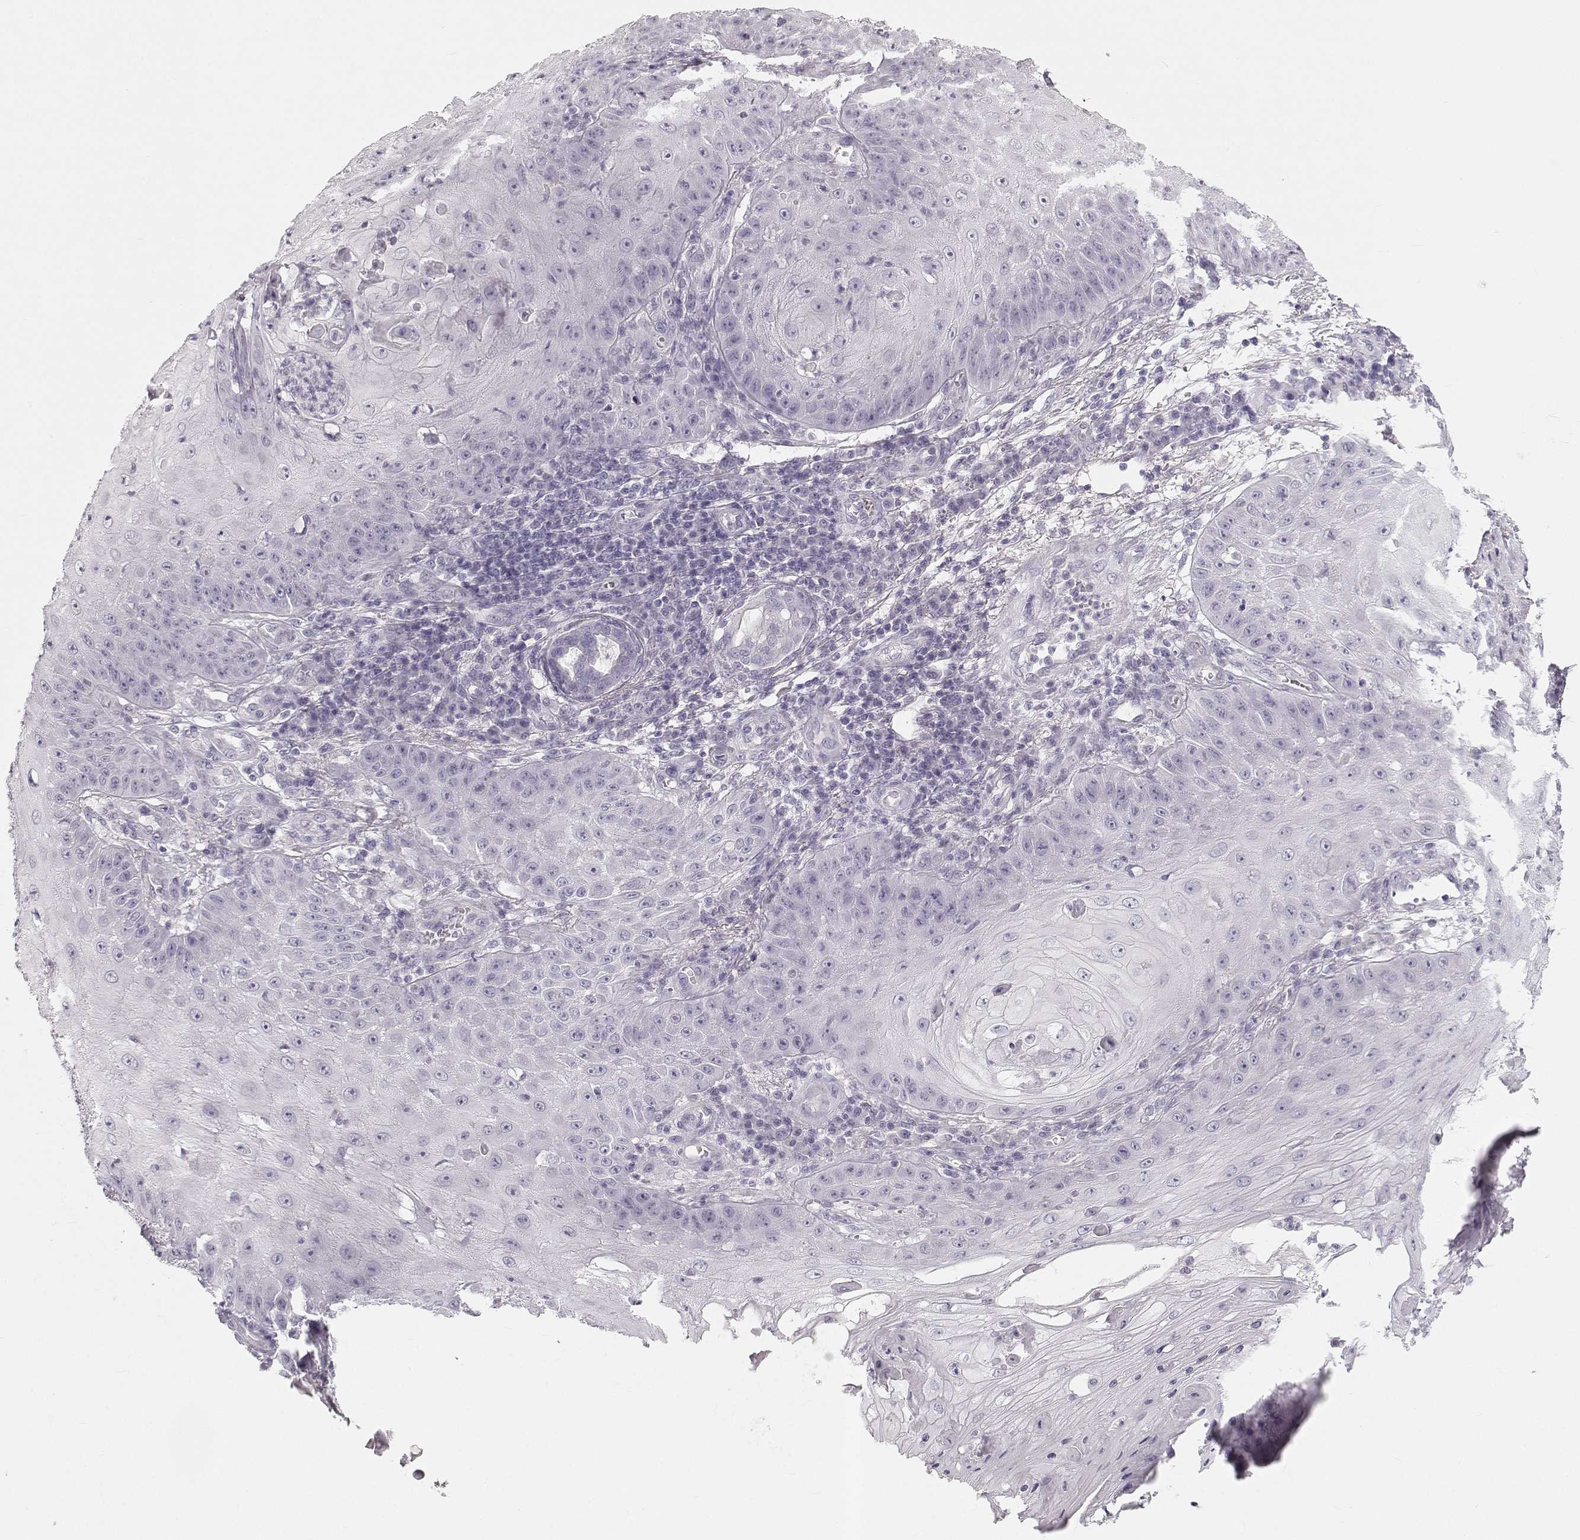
{"staining": {"intensity": "negative", "quantity": "none", "location": "none"}, "tissue": "skin cancer", "cell_type": "Tumor cells", "image_type": "cancer", "snomed": [{"axis": "morphology", "description": "Squamous cell carcinoma, NOS"}, {"axis": "topography", "description": "Skin"}], "caption": "Immunohistochemical staining of squamous cell carcinoma (skin) exhibits no significant expression in tumor cells.", "gene": "OIP5", "patient": {"sex": "male", "age": 70}}